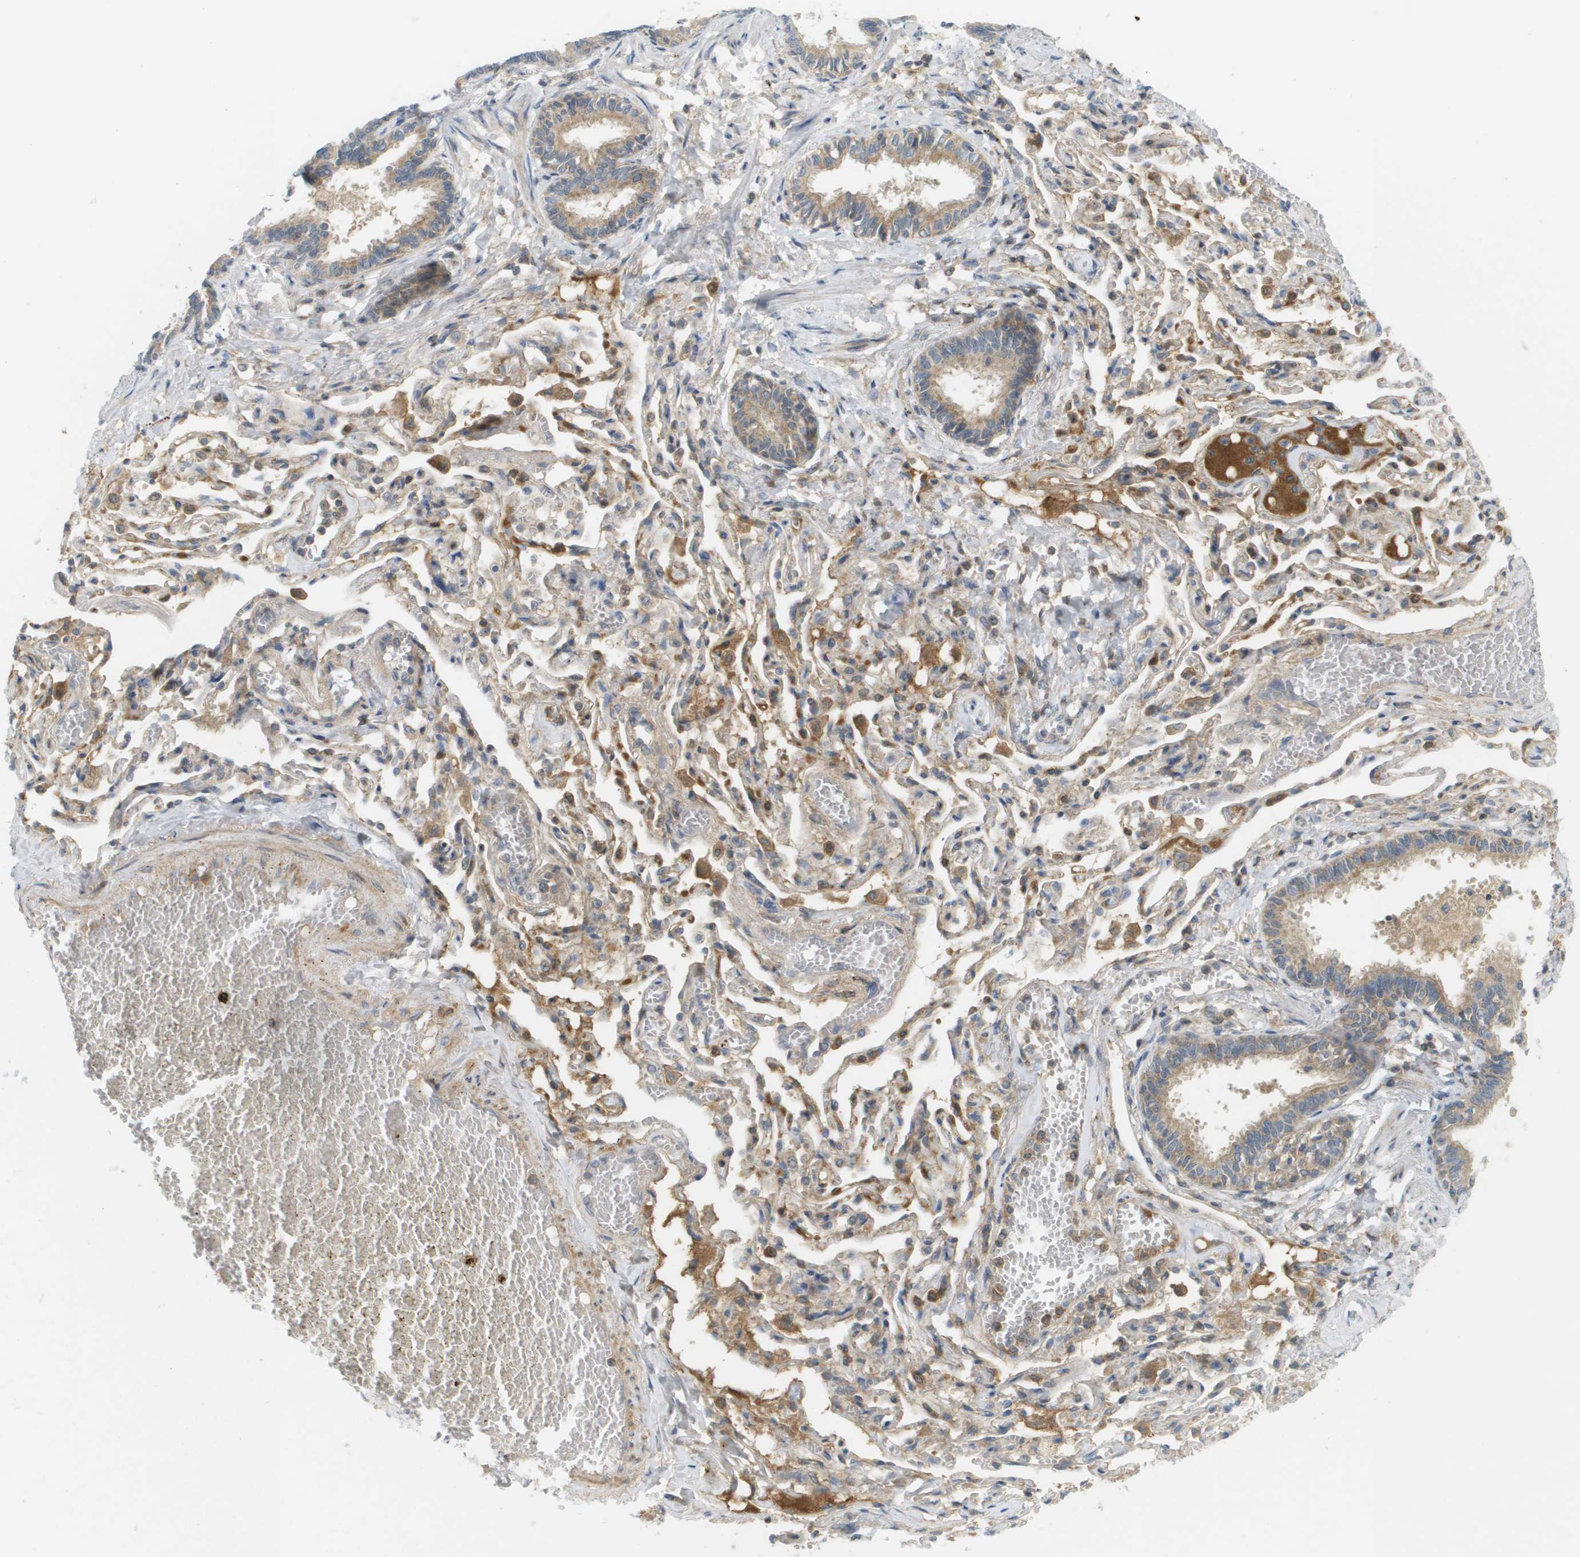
{"staining": {"intensity": "moderate", "quantity": ">75%", "location": "cytoplasmic/membranous"}, "tissue": "bronchus", "cell_type": "Respiratory epithelial cells", "image_type": "normal", "snomed": [{"axis": "morphology", "description": "Normal tissue, NOS"}, {"axis": "morphology", "description": "Inflammation, NOS"}, {"axis": "topography", "description": "Cartilage tissue"}, {"axis": "topography", "description": "Lung"}], "caption": "Protein expression analysis of benign bronchus demonstrates moderate cytoplasmic/membranous staining in about >75% of respiratory epithelial cells. Ihc stains the protein in brown and the nuclei are stained blue.", "gene": "PROC", "patient": {"sex": "male", "age": 71}}